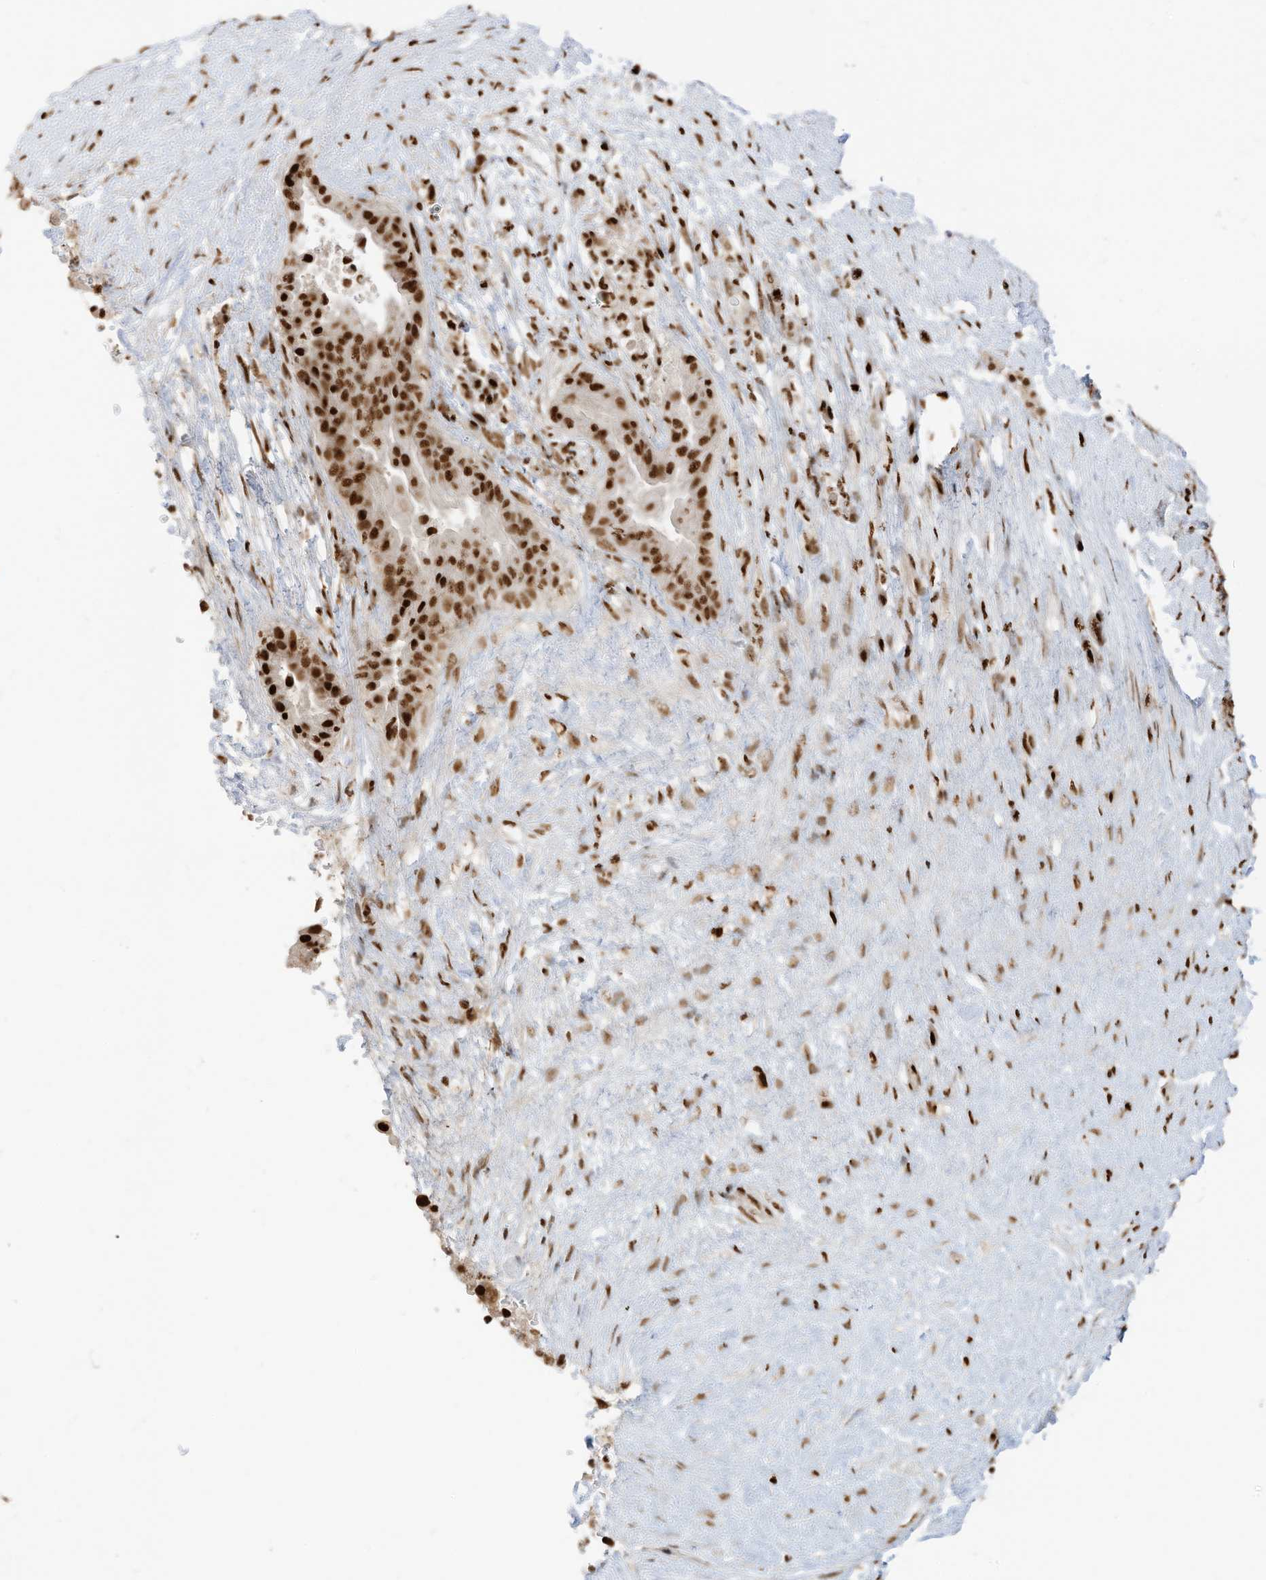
{"staining": {"intensity": "strong", "quantity": ">75%", "location": "nuclear"}, "tissue": "pancreatic cancer", "cell_type": "Tumor cells", "image_type": "cancer", "snomed": [{"axis": "morphology", "description": "Adenocarcinoma, NOS"}, {"axis": "topography", "description": "Pancreas"}], "caption": "Immunohistochemistry (IHC) staining of pancreatic cancer, which exhibits high levels of strong nuclear staining in approximately >75% of tumor cells indicating strong nuclear protein staining. The staining was performed using DAB (3,3'-diaminobenzidine) (brown) for protein detection and nuclei were counterstained in hematoxylin (blue).", "gene": "SAMD15", "patient": {"sex": "male", "age": 63}}